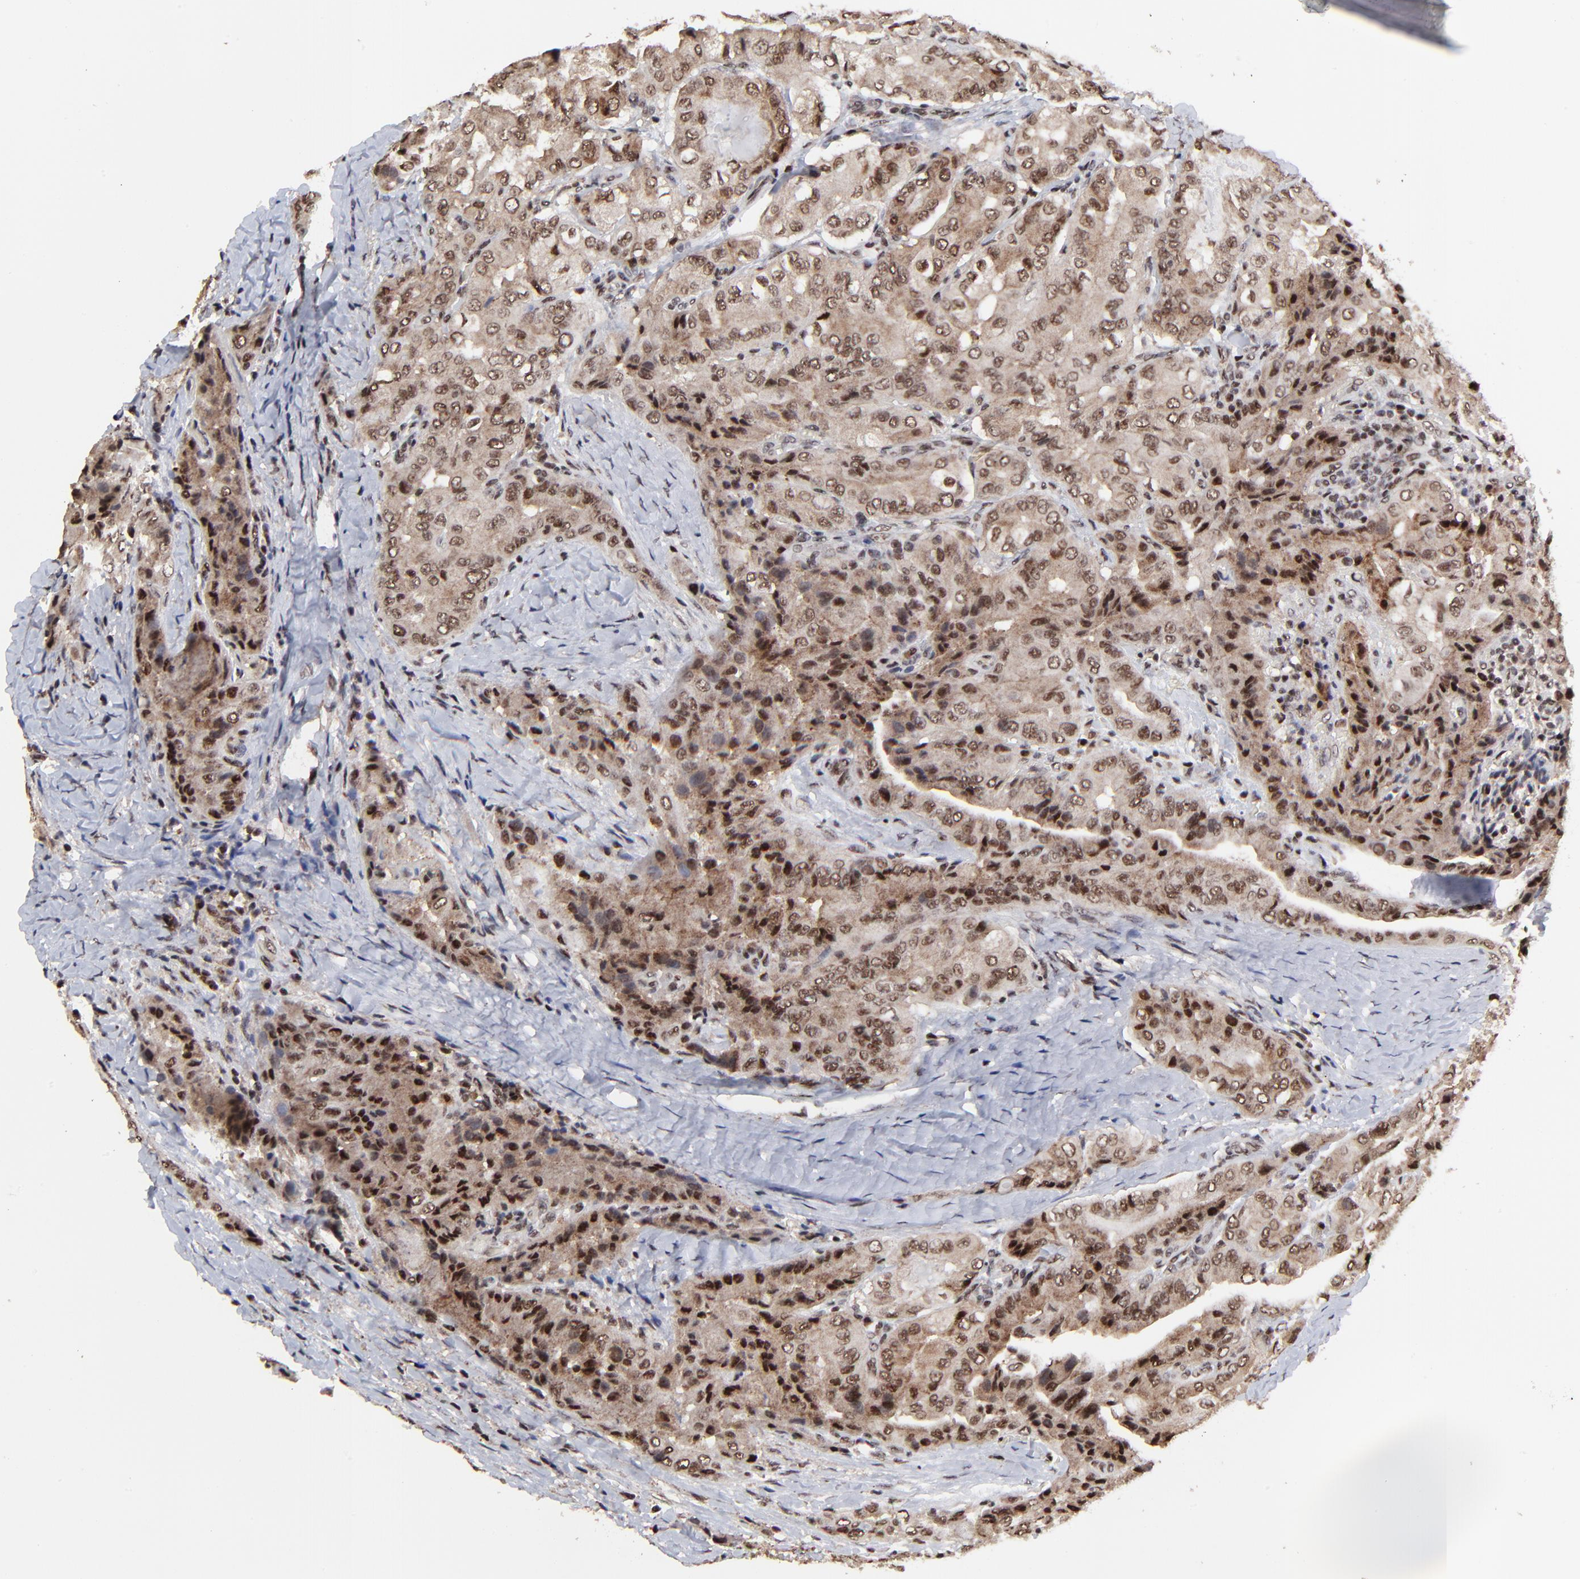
{"staining": {"intensity": "moderate", "quantity": ">75%", "location": "nuclear"}, "tissue": "thyroid cancer", "cell_type": "Tumor cells", "image_type": "cancer", "snomed": [{"axis": "morphology", "description": "Papillary adenocarcinoma, NOS"}, {"axis": "topography", "description": "Thyroid gland"}], "caption": "Tumor cells demonstrate medium levels of moderate nuclear staining in approximately >75% of cells in human papillary adenocarcinoma (thyroid).", "gene": "RBM22", "patient": {"sex": "female", "age": 71}}